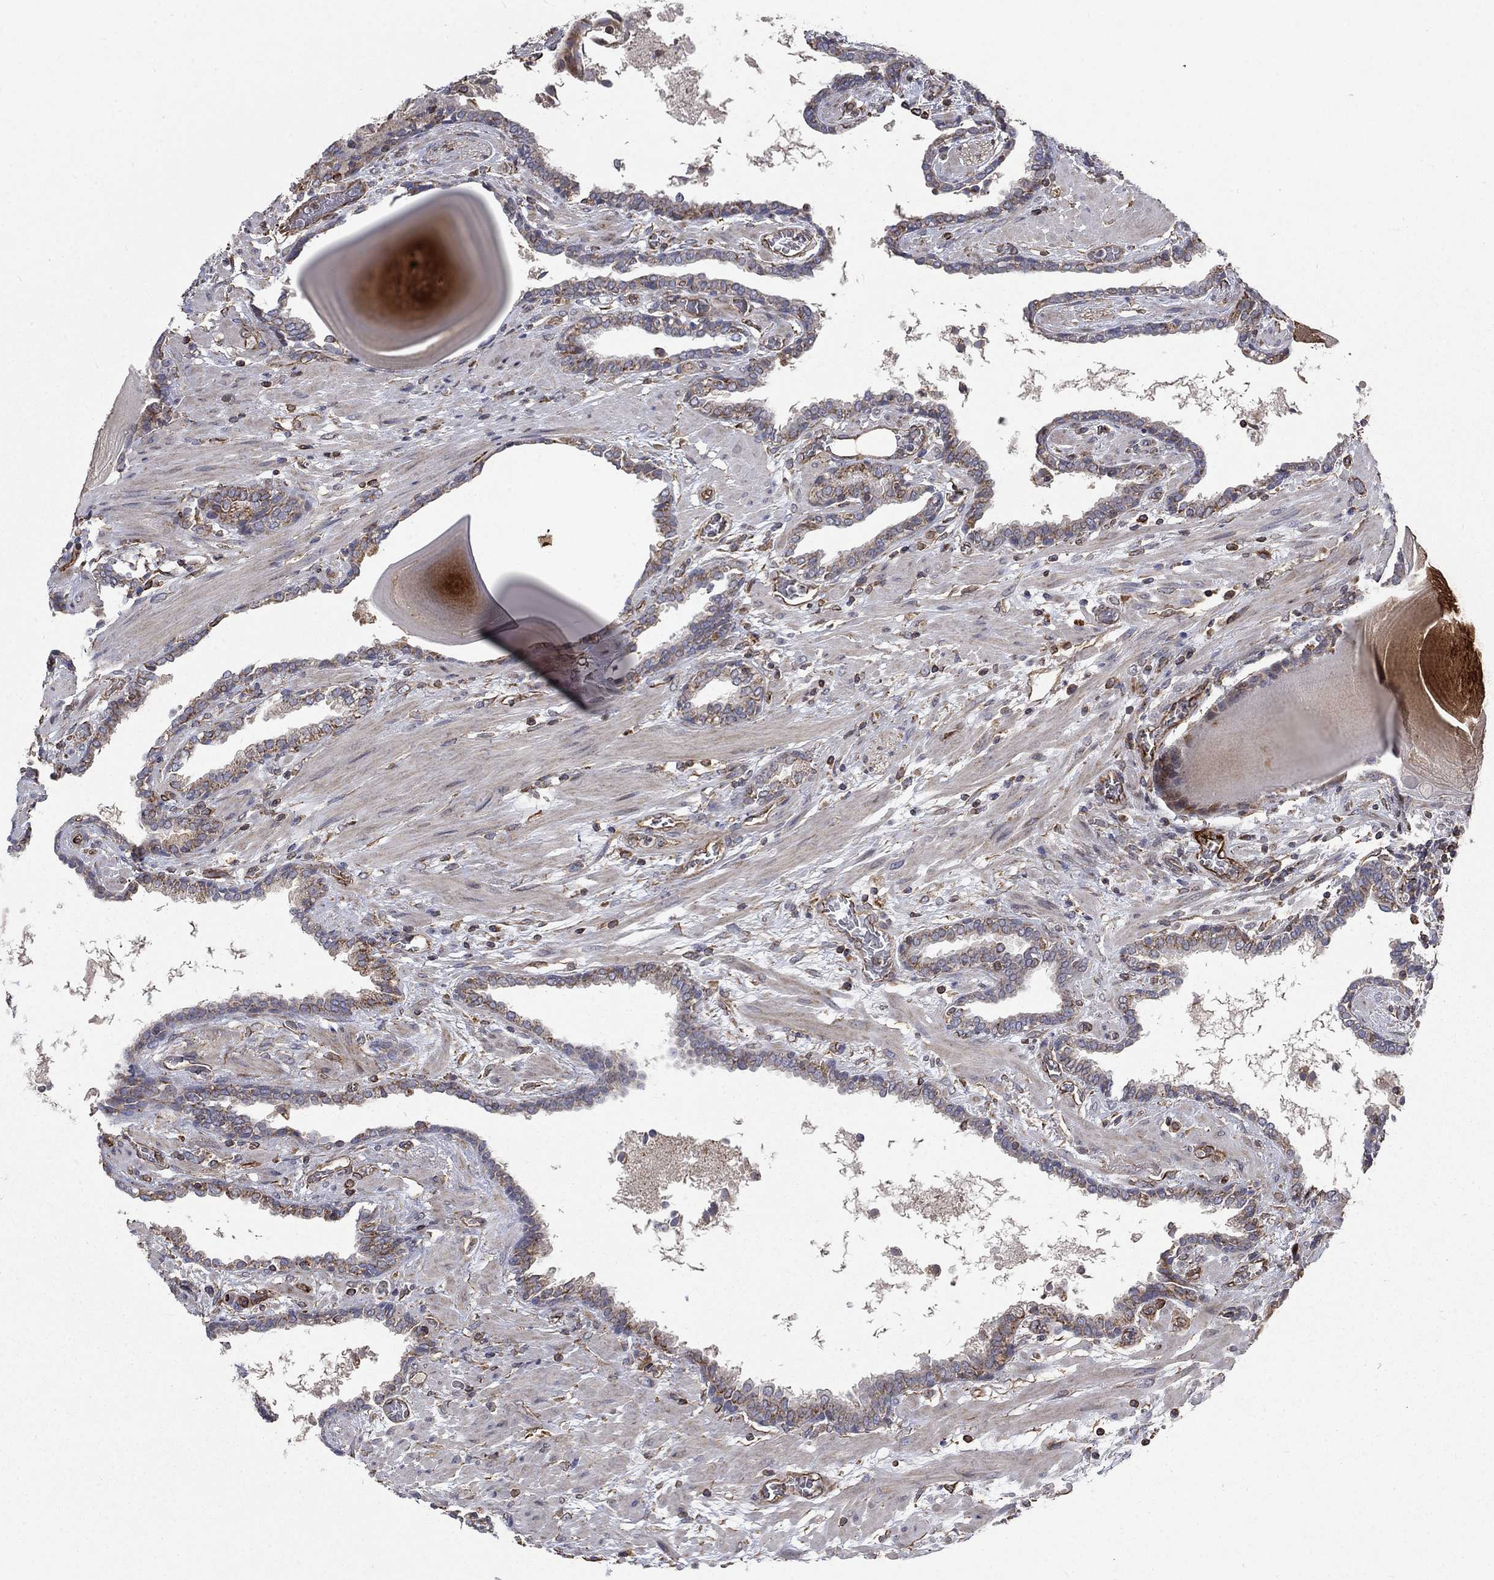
{"staining": {"intensity": "moderate", "quantity": "25%-75%", "location": "cytoplasmic/membranous"}, "tissue": "prostate cancer", "cell_type": "Tumor cells", "image_type": "cancer", "snomed": [{"axis": "morphology", "description": "Adenocarcinoma, Low grade"}, {"axis": "topography", "description": "Prostate"}], "caption": "A brown stain shows moderate cytoplasmic/membranous positivity of a protein in human prostate cancer tumor cells. The staining was performed using DAB to visualize the protein expression in brown, while the nuclei were stained in blue with hematoxylin (Magnification: 20x).", "gene": "NDUFC1", "patient": {"sex": "male", "age": 69}}